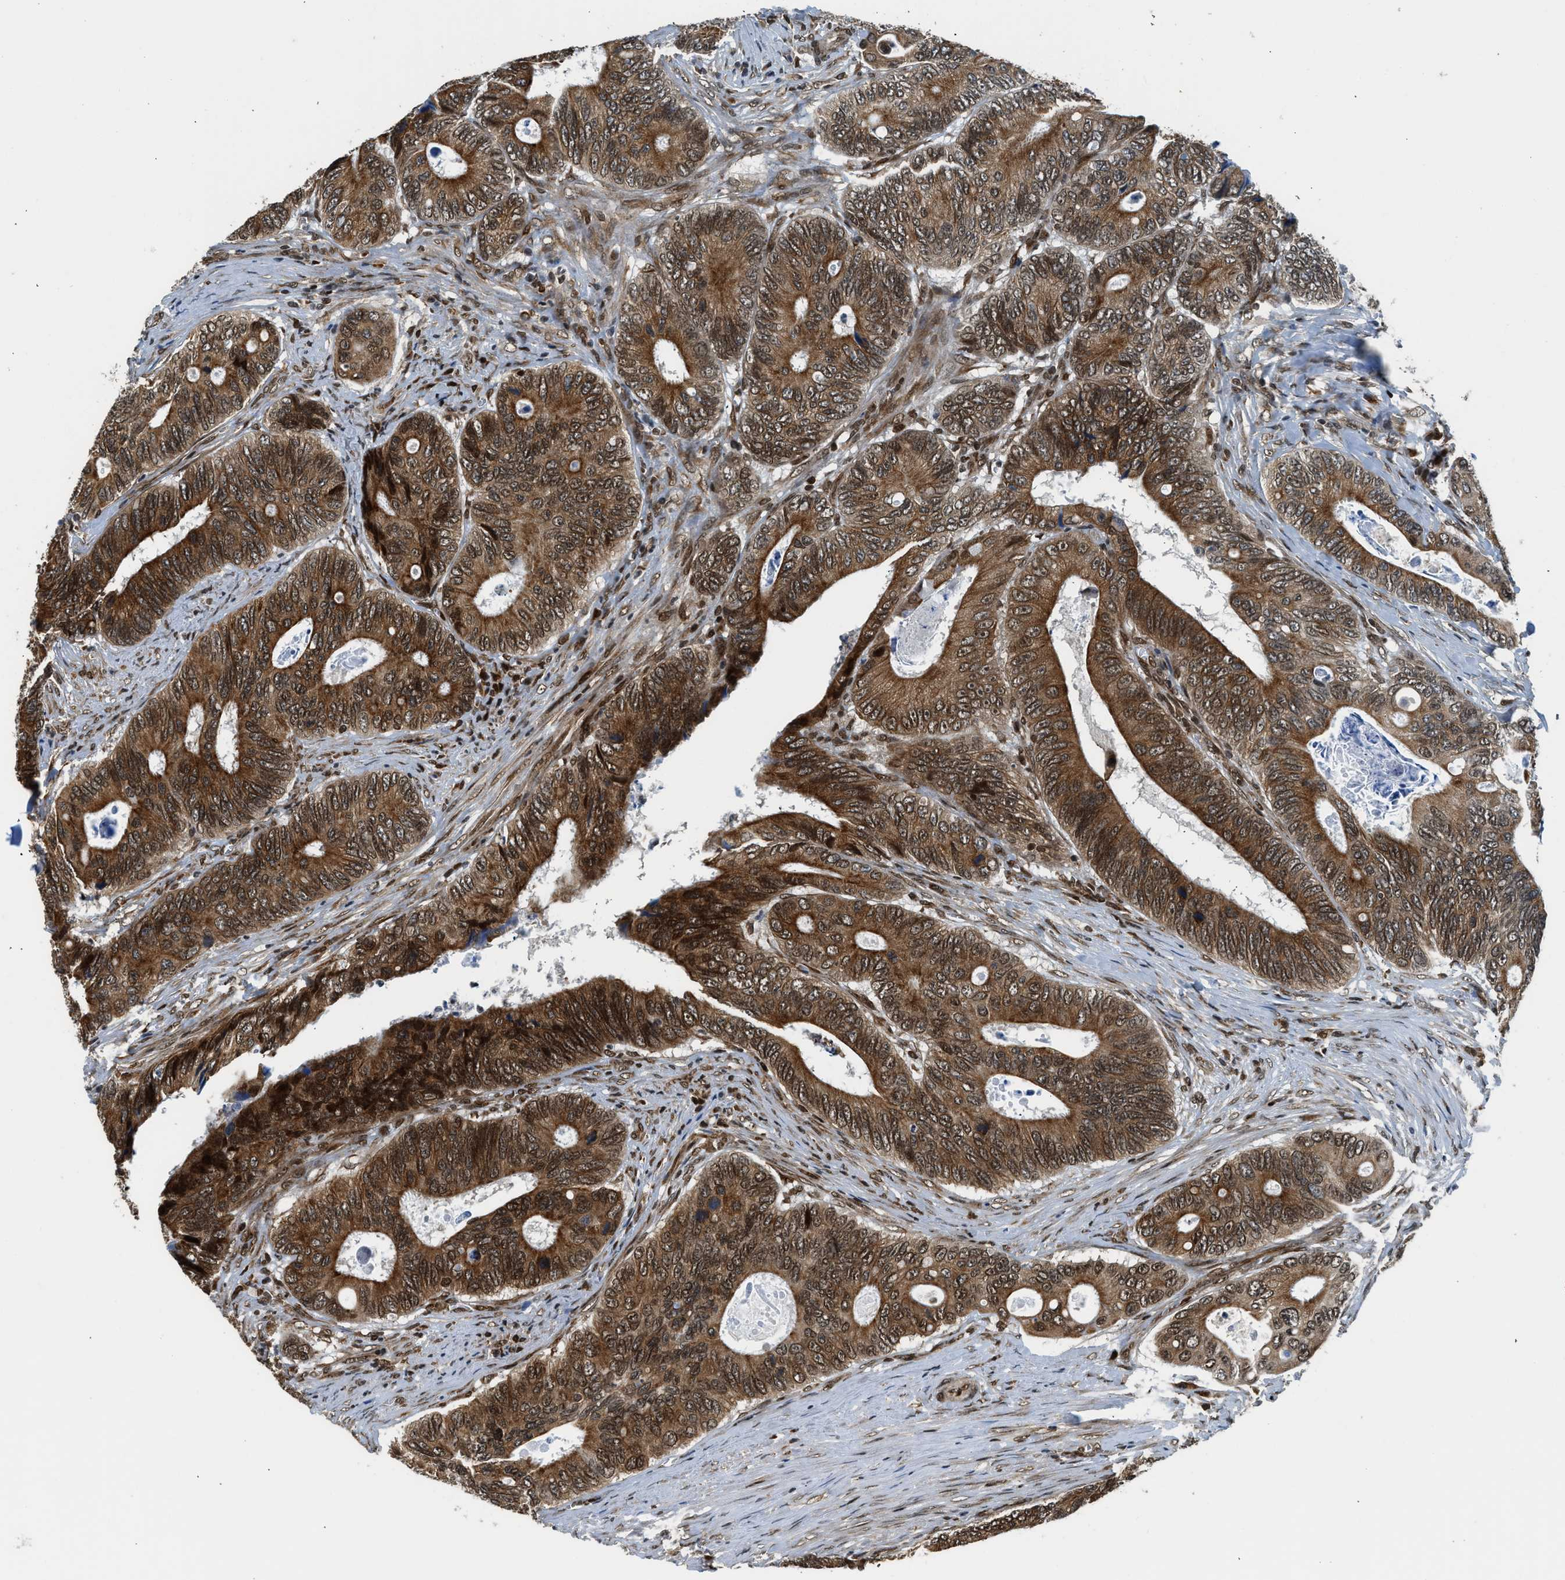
{"staining": {"intensity": "strong", "quantity": ">75%", "location": "cytoplasmic/membranous"}, "tissue": "colorectal cancer", "cell_type": "Tumor cells", "image_type": "cancer", "snomed": [{"axis": "morphology", "description": "Inflammation, NOS"}, {"axis": "morphology", "description": "Adenocarcinoma, NOS"}, {"axis": "topography", "description": "Colon"}], "caption": "Brown immunohistochemical staining in human colorectal adenocarcinoma shows strong cytoplasmic/membranous staining in about >75% of tumor cells. Using DAB (3,3'-diaminobenzidine) (brown) and hematoxylin (blue) stains, captured at high magnification using brightfield microscopy.", "gene": "RETREG3", "patient": {"sex": "male", "age": 72}}